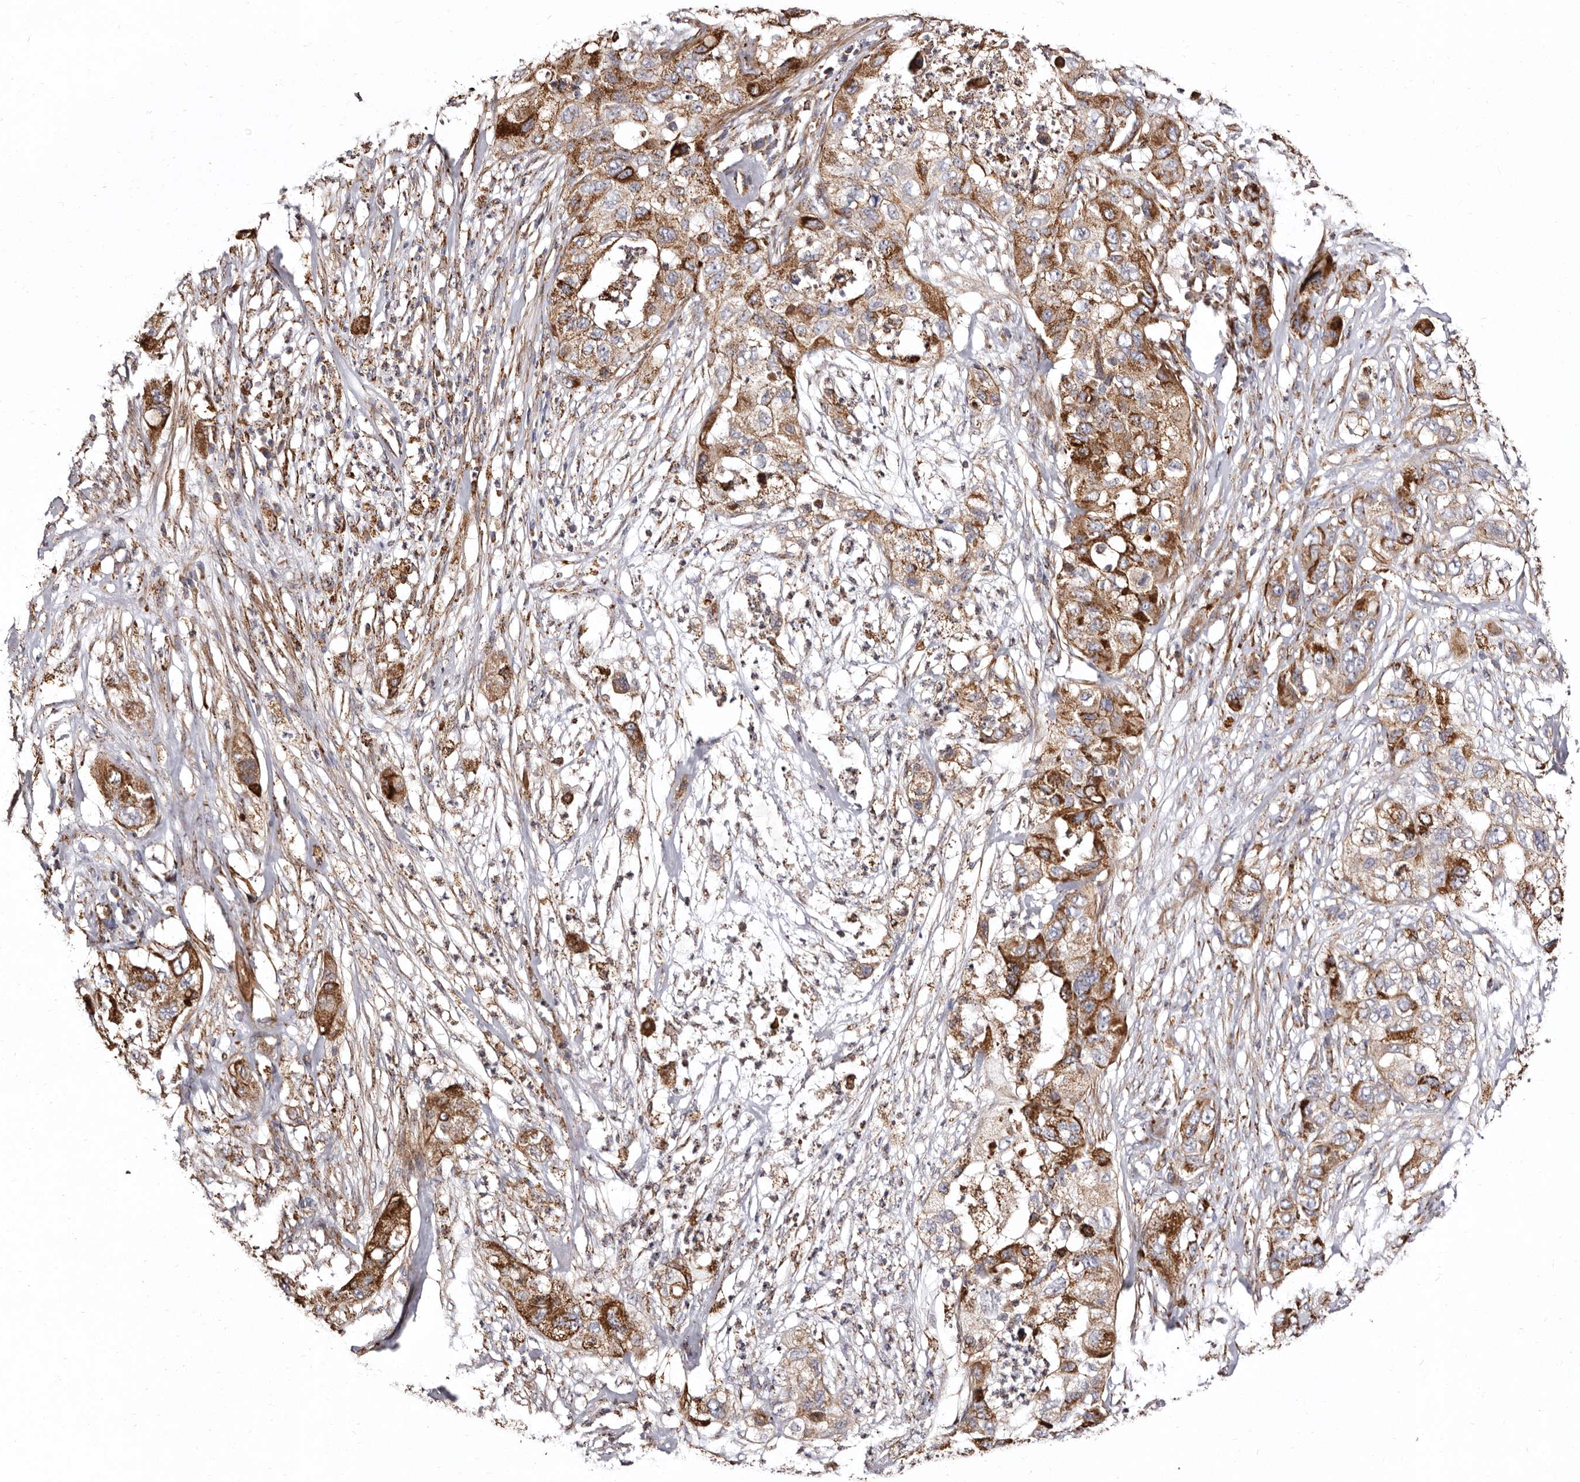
{"staining": {"intensity": "strong", "quantity": ">75%", "location": "cytoplasmic/membranous"}, "tissue": "pancreatic cancer", "cell_type": "Tumor cells", "image_type": "cancer", "snomed": [{"axis": "morphology", "description": "Adenocarcinoma, NOS"}, {"axis": "topography", "description": "Pancreas"}], "caption": "Protein expression analysis of human pancreatic adenocarcinoma reveals strong cytoplasmic/membranous expression in about >75% of tumor cells.", "gene": "LUZP1", "patient": {"sex": "female", "age": 78}}